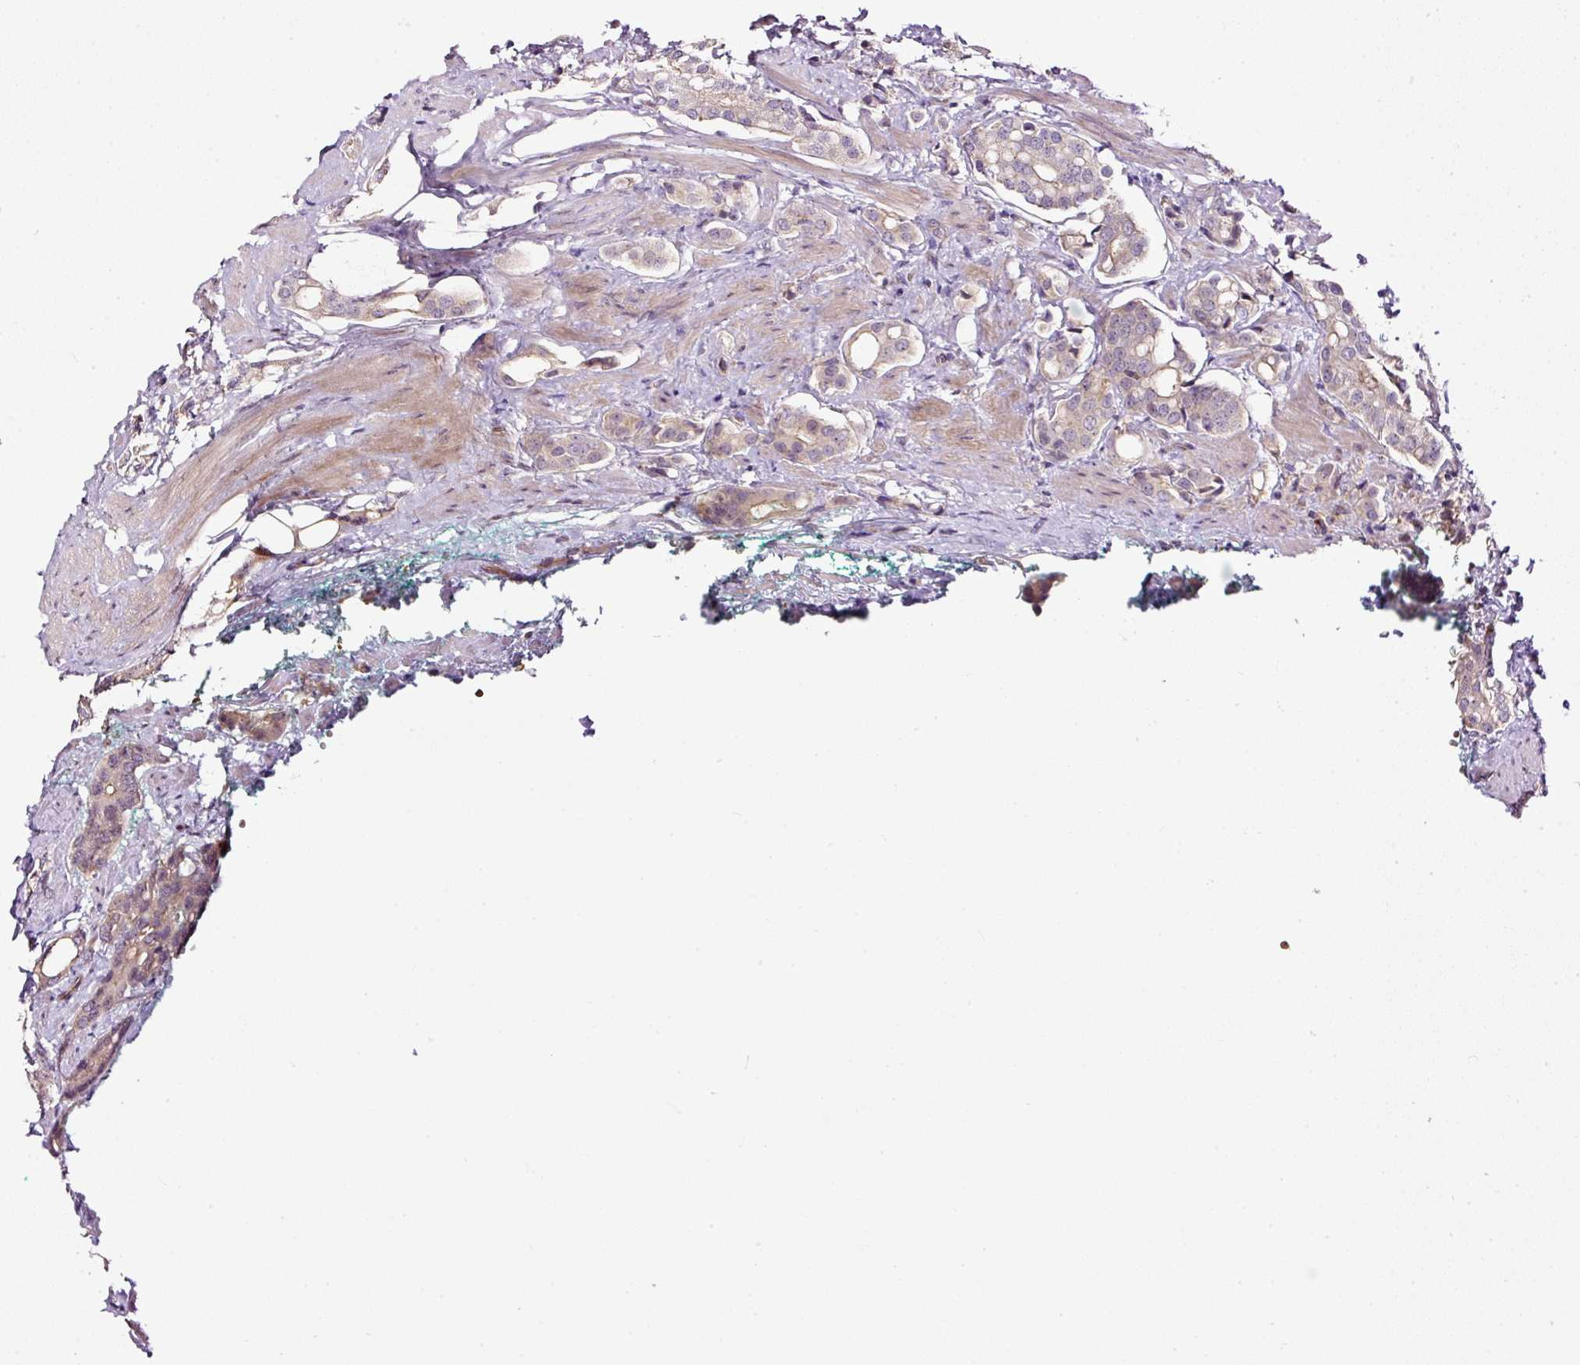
{"staining": {"intensity": "weak", "quantity": "25%-75%", "location": "cytoplasmic/membranous"}, "tissue": "prostate cancer", "cell_type": "Tumor cells", "image_type": "cancer", "snomed": [{"axis": "morphology", "description": "Adenocarcinoma, High grade"}, {"axis": "topography", "description": "Prostate"}], "caption": "Human prostate cancer stained with a brown dye displays weak cytoplasmic/membranous positive staining in about 25%-75% of tumor cells.", "gene": "USHBP1", "patient": {"sex": "male", "age": 71}}